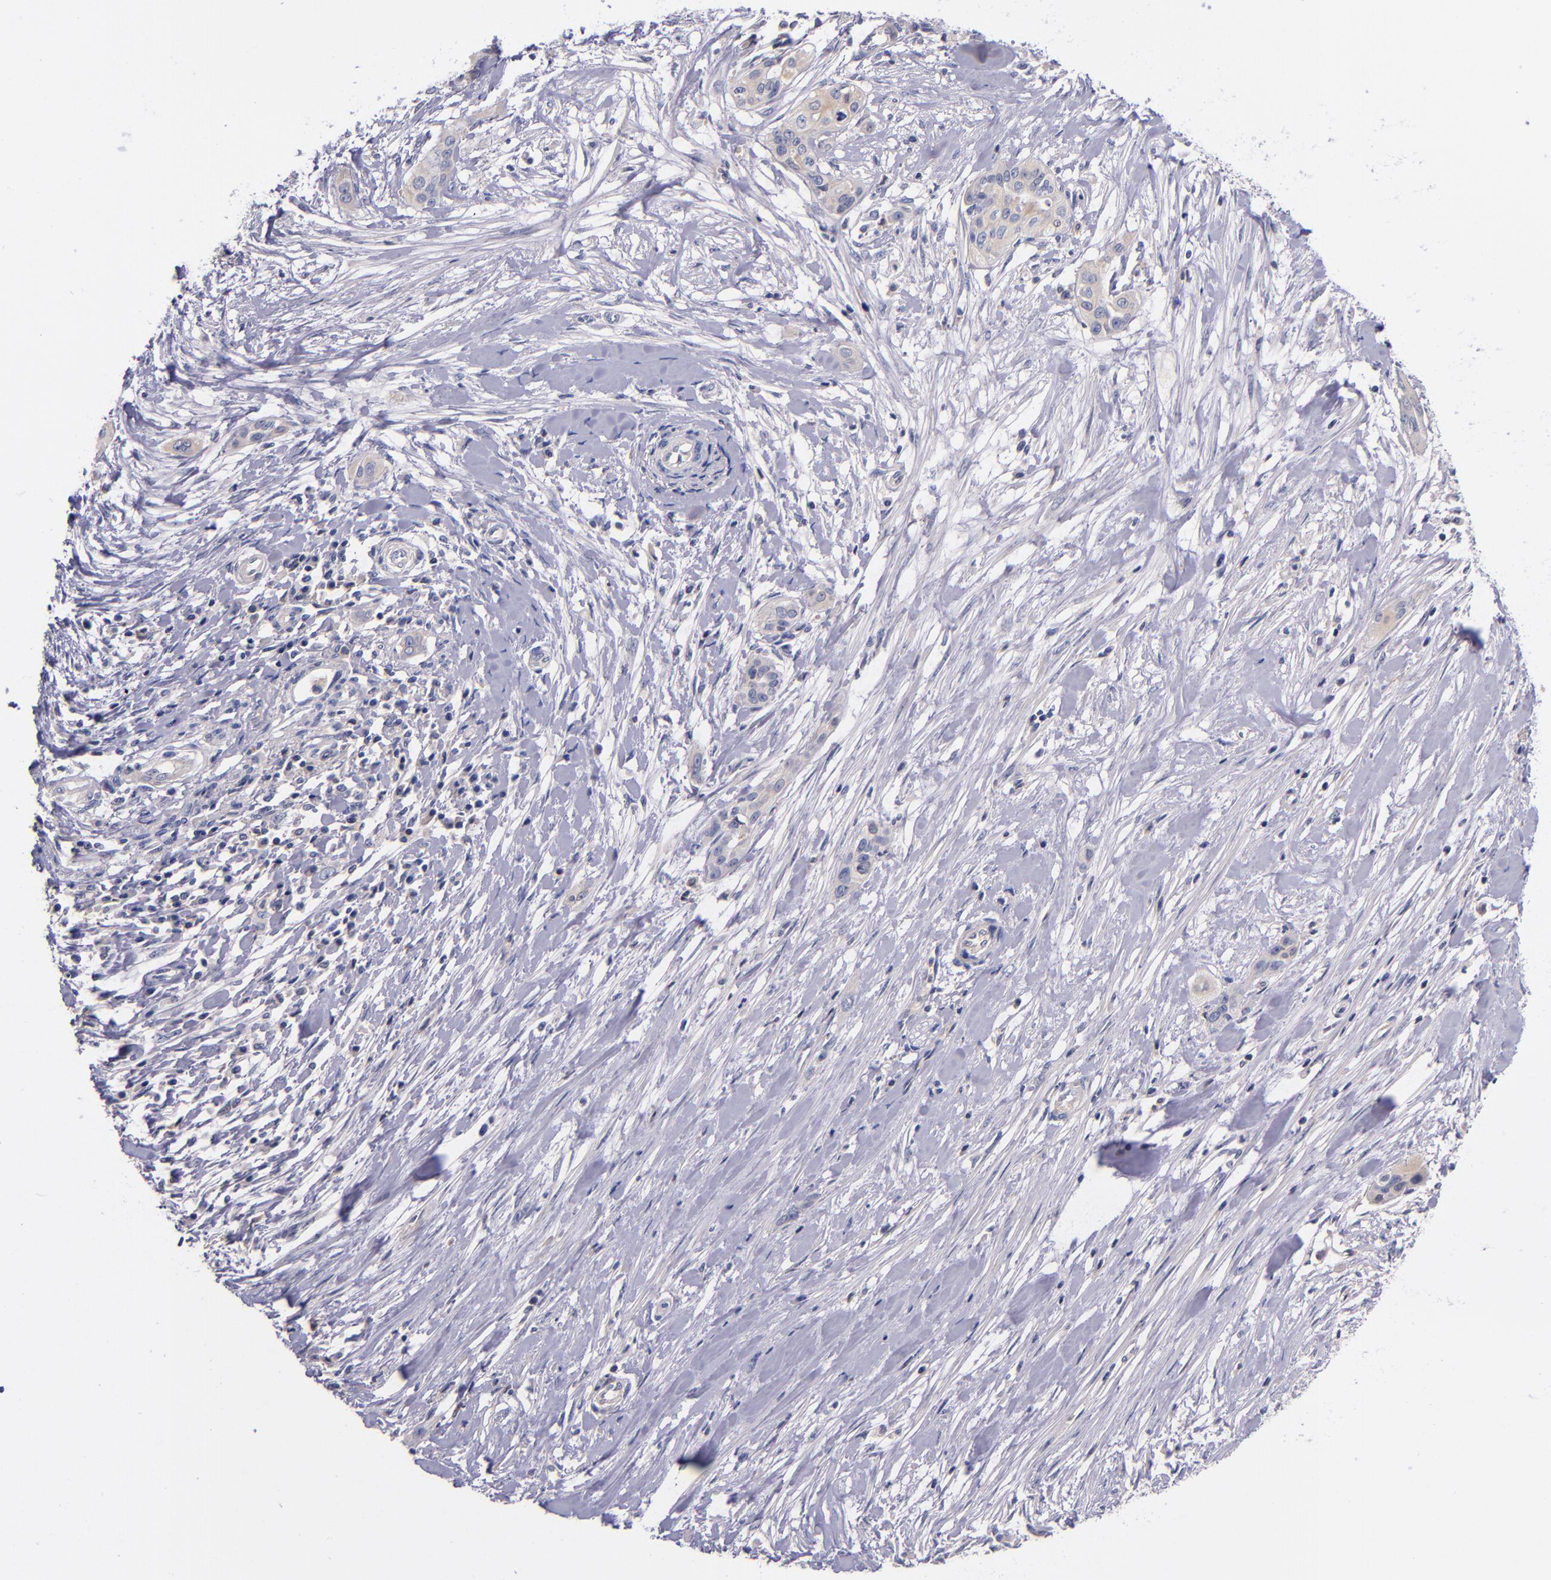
{"staining": {"intensity": "weak", "quantity": "25%-75%", "location": "cytoplasmic/membranous"}, "tissue": "pancreatic cancer", "cell_type": "Tumor cells", "image_type": "cancer", "snomed": [{"axis": "morphology", "description": "Adenocarcinoma, NOS"}, {"axis": "topography", "description": "Pancreas"}], "caption": "Immunohistochemistry of human pancreatic adenocarcinoma displays low levels of weak cytoplasmic/membranous expression in approximately 25%-75% of tumor cells. The staining was performed using DAB to visualize the protein expression in brown, while the nuclei were stained in blue with hematoxylin (Magnification: 20x).", "gene": "RBP4", "patient": {"sex": "female", "age": 60}}